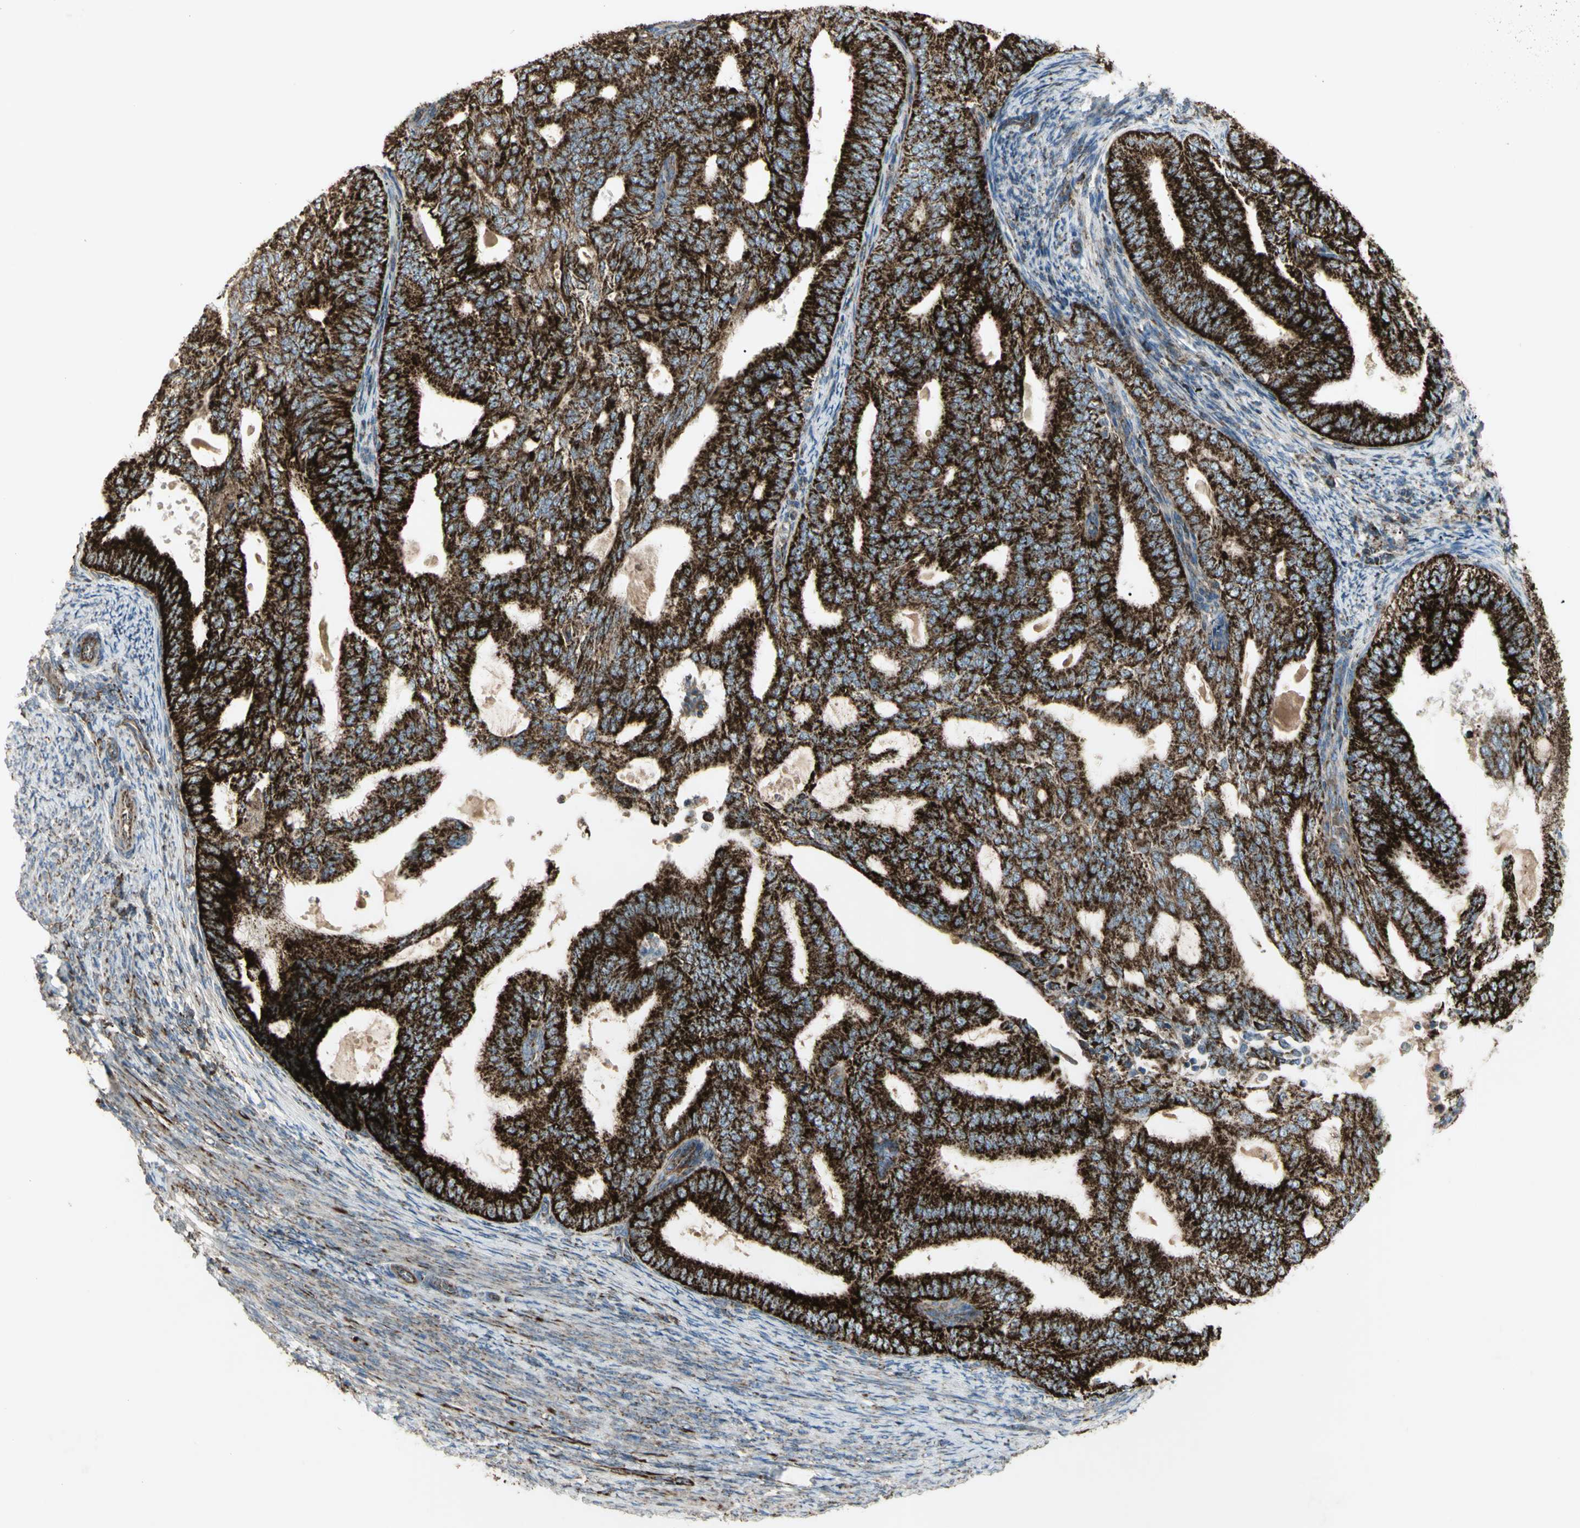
{"staining": {"intensity": "strong", "quantity": ">75%", "location": "cytoplasmic/membranous"}, "tissue": "endometrial cancer", "cell_type": "Tumor cells", "image_type": "cancer", "snomed": [{"axis": "morphology", "description": "Adenocarcinoma, NOS"}, {"axis": "topography", "description": "Endometrium"}], "caption": "Immunohistochemistry of endometrial adenocarcinoma exhibits high levels of strong cytoplasmic/membranous positivity in about >75% of tumor cells.", "gene": "CYB5R1", "patient": {"sex": "female", "age": 58}}